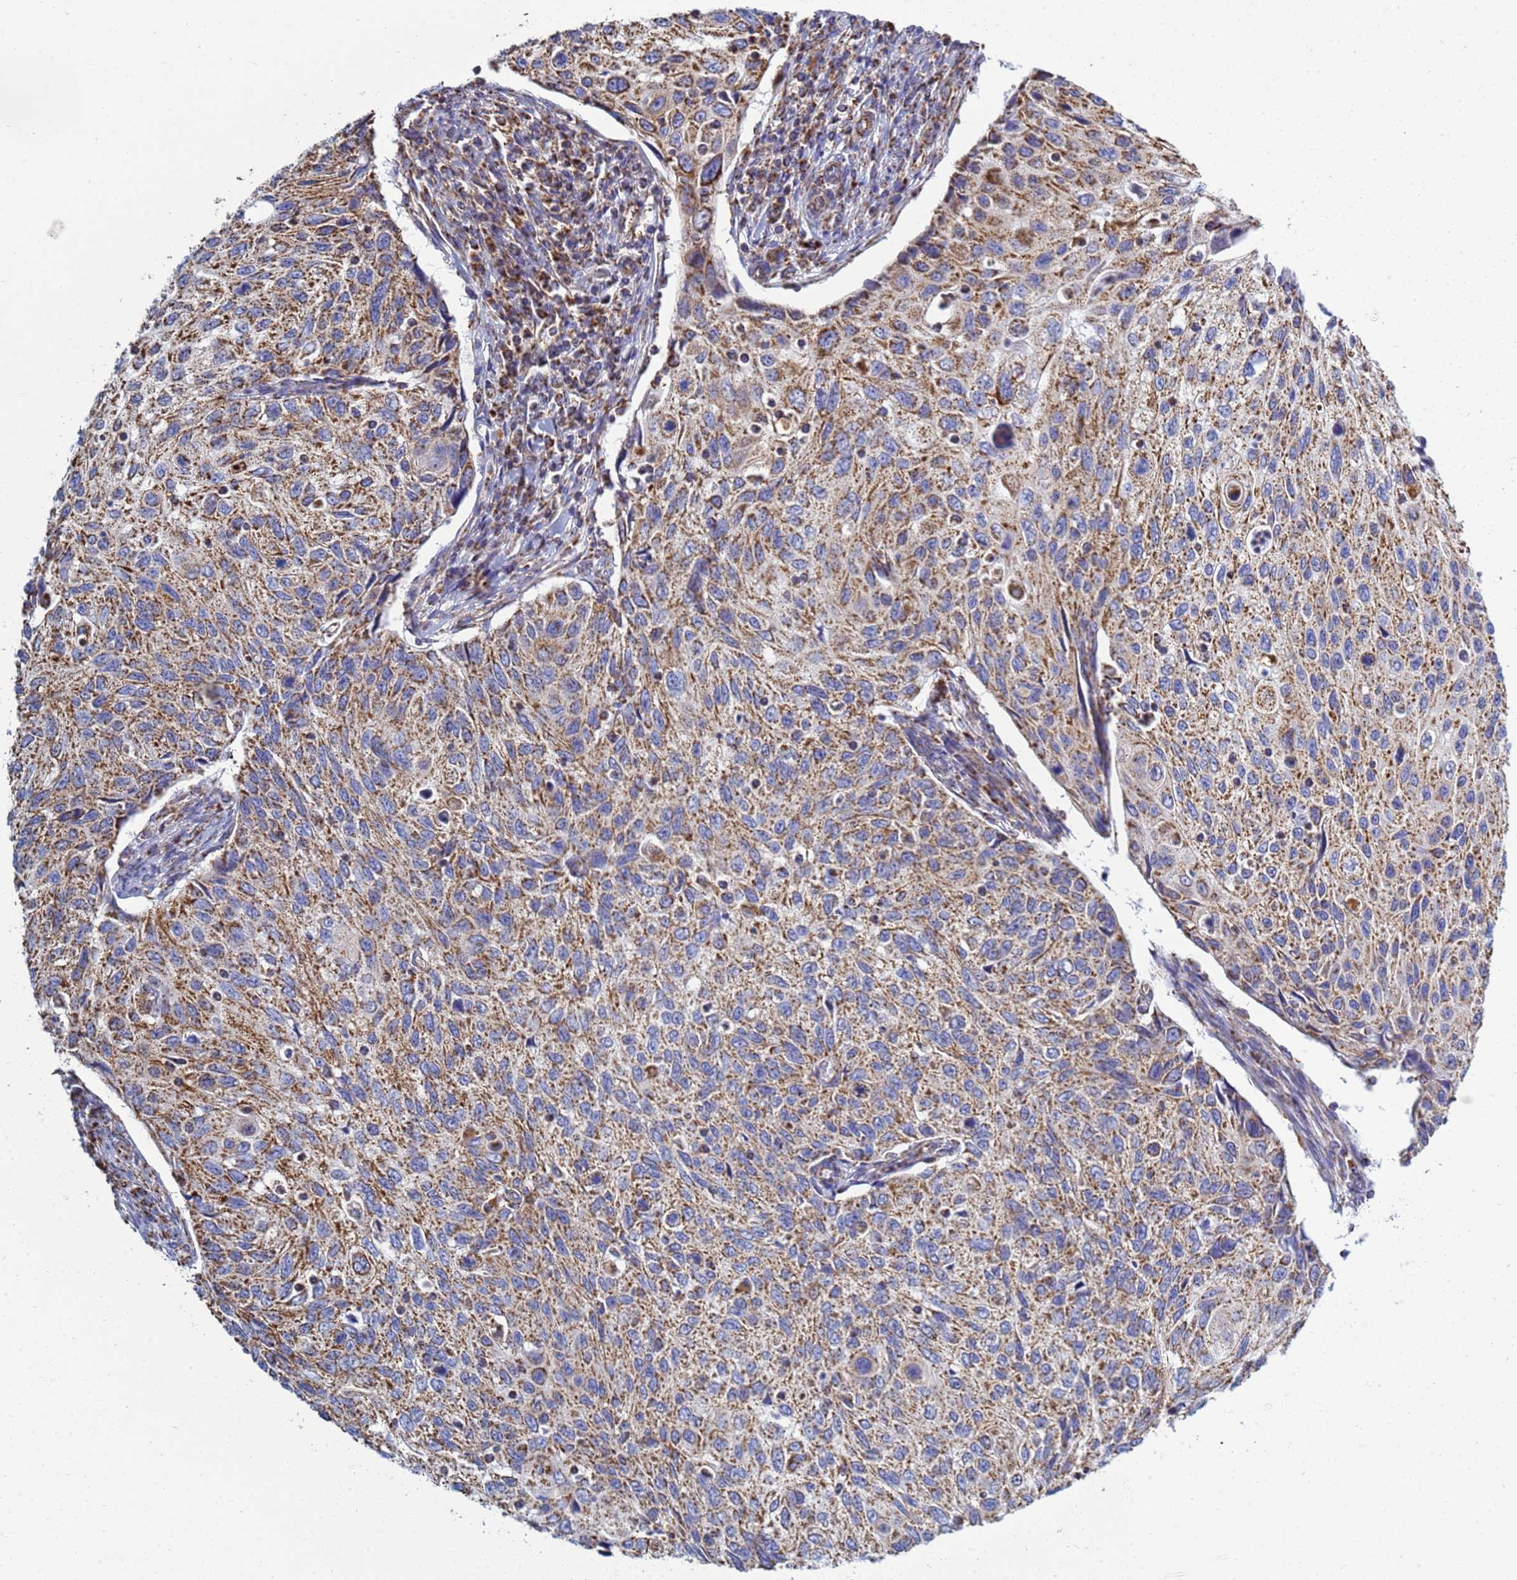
{"staining": {"intensity": "moderate", "quantity": ">75%", "location": "cytoplasmic/membranous"}, "tissue": "cervical cancer", "cell_type": "Tumor cells", "image_type": "cancer", "snomed": [{"axis": "morphology", "description": "Squamous cell carcinoma, NOS"}, {"axis": "topography", "description": "Cervix"}], "caption": "There is medium levels of moderate cytoplasmic/membranous expression in tumor cells of squamous cell carcinoma (cervical), as demonstrated by immunohistochemical staining (brown color).", "gene": "COQ4", "patient": {"sex": "female", "age": 70}}